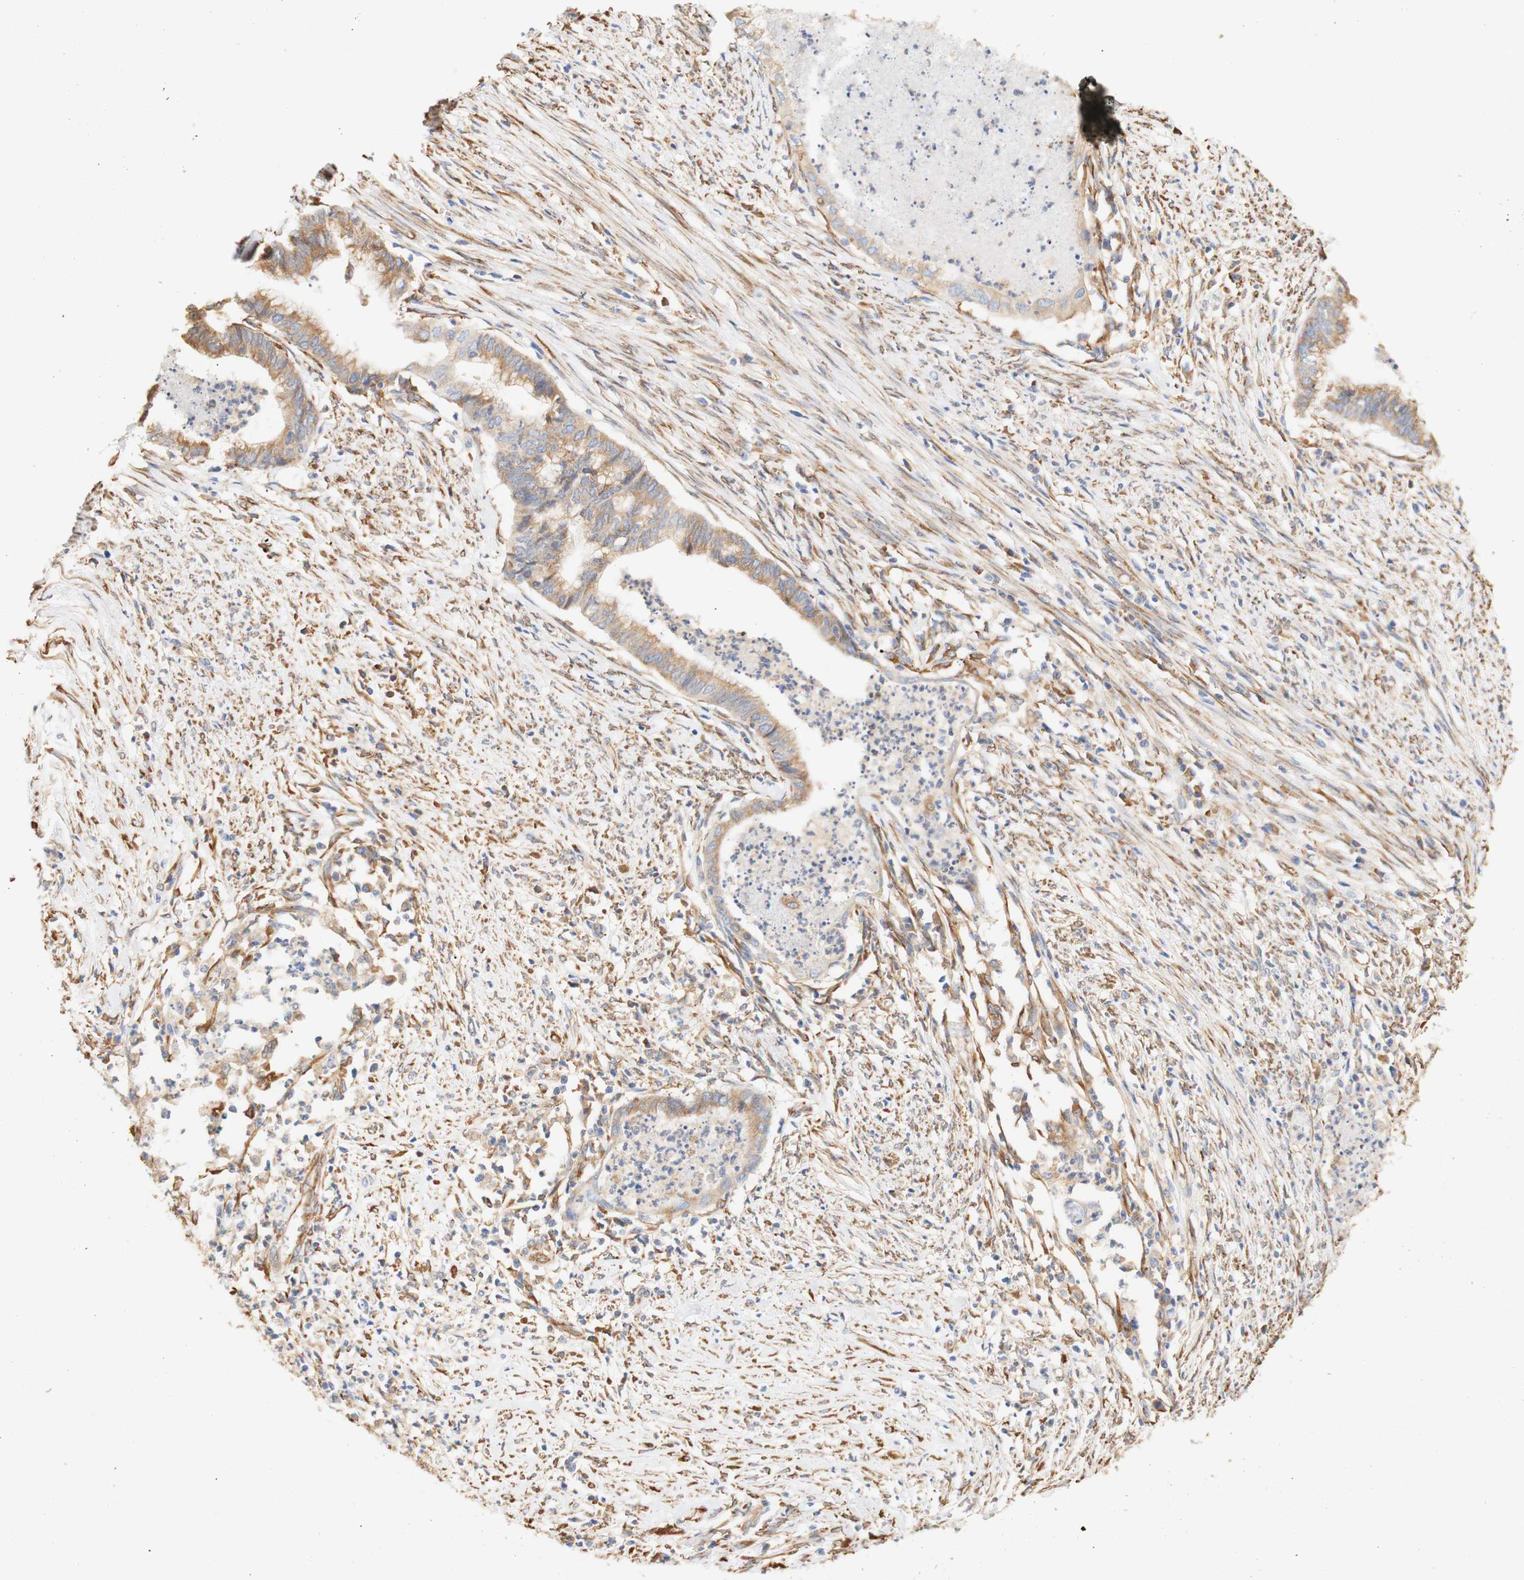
{"staining": {"intensity": "moderate", "quantity": ">75%", "location": "cytoplasmic/membranous"}, "tissue": "endometrial cancer", "cell_type": "Tumor cells", "image_type": "cancer", "snomed": [{"axis": "morphology", "description": "Necrosis, NOS"}, {"axis": "morphology", "description": "Adenocarcinoma, NOS"}, {"axis": "topography", "description": "Endometrium"}], "caption": "A high-resolution image shows IHC staining of endometrial cancer (adenocarcinoma), which shows moderate cytoplasmic/membranous expression in about >75% of tumor cells.", "gene": "EIF2AK4", "patient": {"sex": "female", "age": 79}}